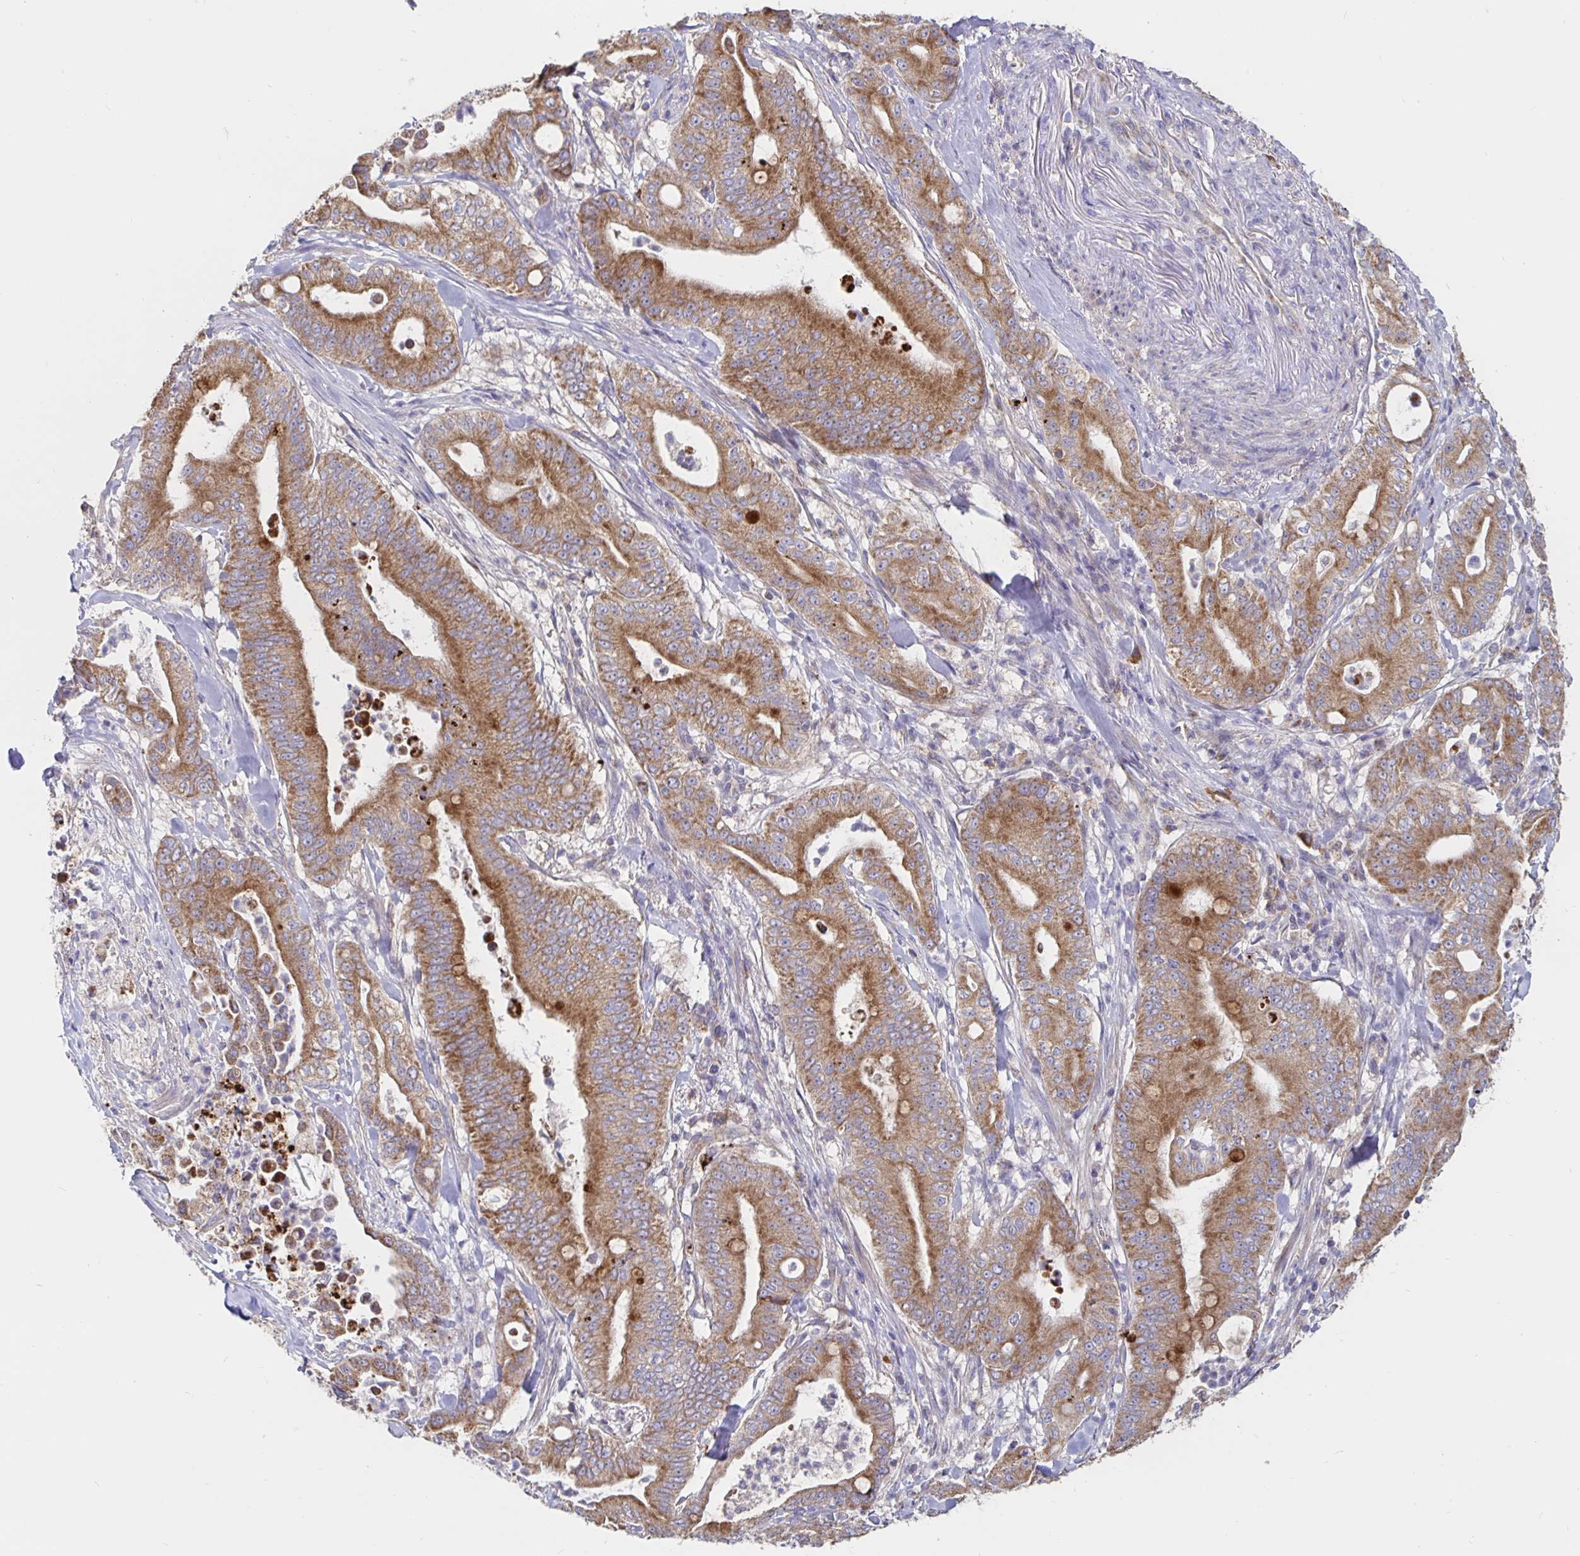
{"staining": {"intensity": "moderate", "quantity": ">75%", "location": "cytoplasmic/membranous"}, "tissue": "pancreatic cancer", "cell_type": "Tumor cells", "image_type": "cancer", "snomed": [{"axis": "morphology", "description": "Adenocarcinoma, NOS"}, {"axis": "topography", "description": "Pancreas"}], "caption": "Tumor cells demonstrate medium levels of moderate cytoplasmic/membranous staining in approximately >75% of cells in human adenocarcinoma (pancreatic).", "gene": "PRDX3", "patient": {"sex": "male", "age": 71}}